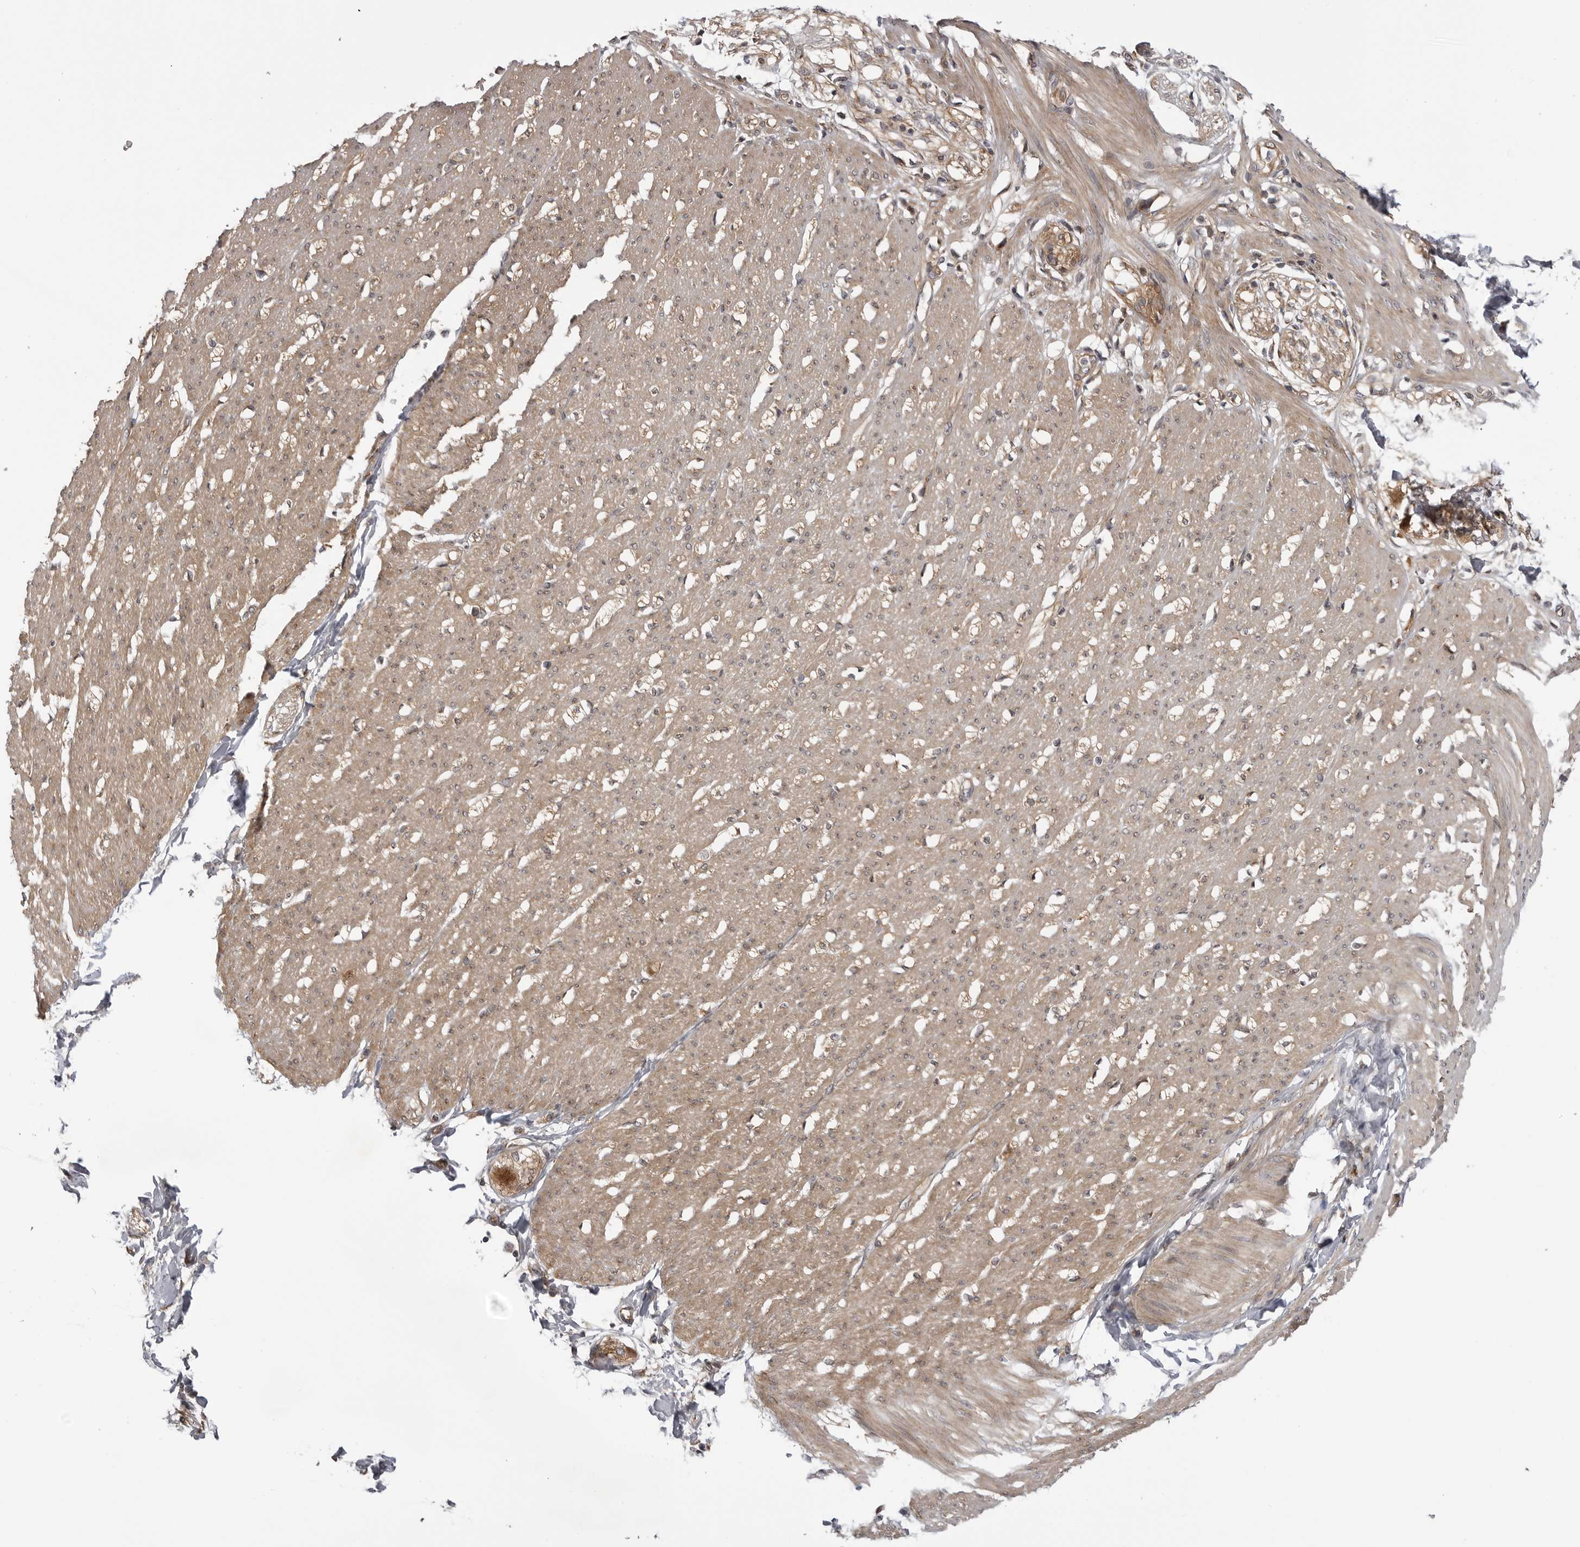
{"staining": {"intensity": "moderate", "quantity": ">75%", "location": "cytoplasmic/membranous"}, "tissue": "smooth muscle", "cell_type": "Smooth muscle cells", "image_type": "normal", "snomed": [{"axis": "morphology", "description": "Normal tissue, NOS"}, {"axis": "morphology", "description": "Adenocarcinoma, NOS"}, {"axis": "topography", "description": "Colon"}, {"axis": "topography", "description": "Peripheral nerve tissue"}], "caption": "IHC image of unremarkable smooth muscle stained for a protein (brown), which displays medium levels of moderate cytoplasmic/membranous staining in approximately >75% of smooth muscle cells.", "gene": "LRRC45", "patient": {"sex": "male", "age": 14}}